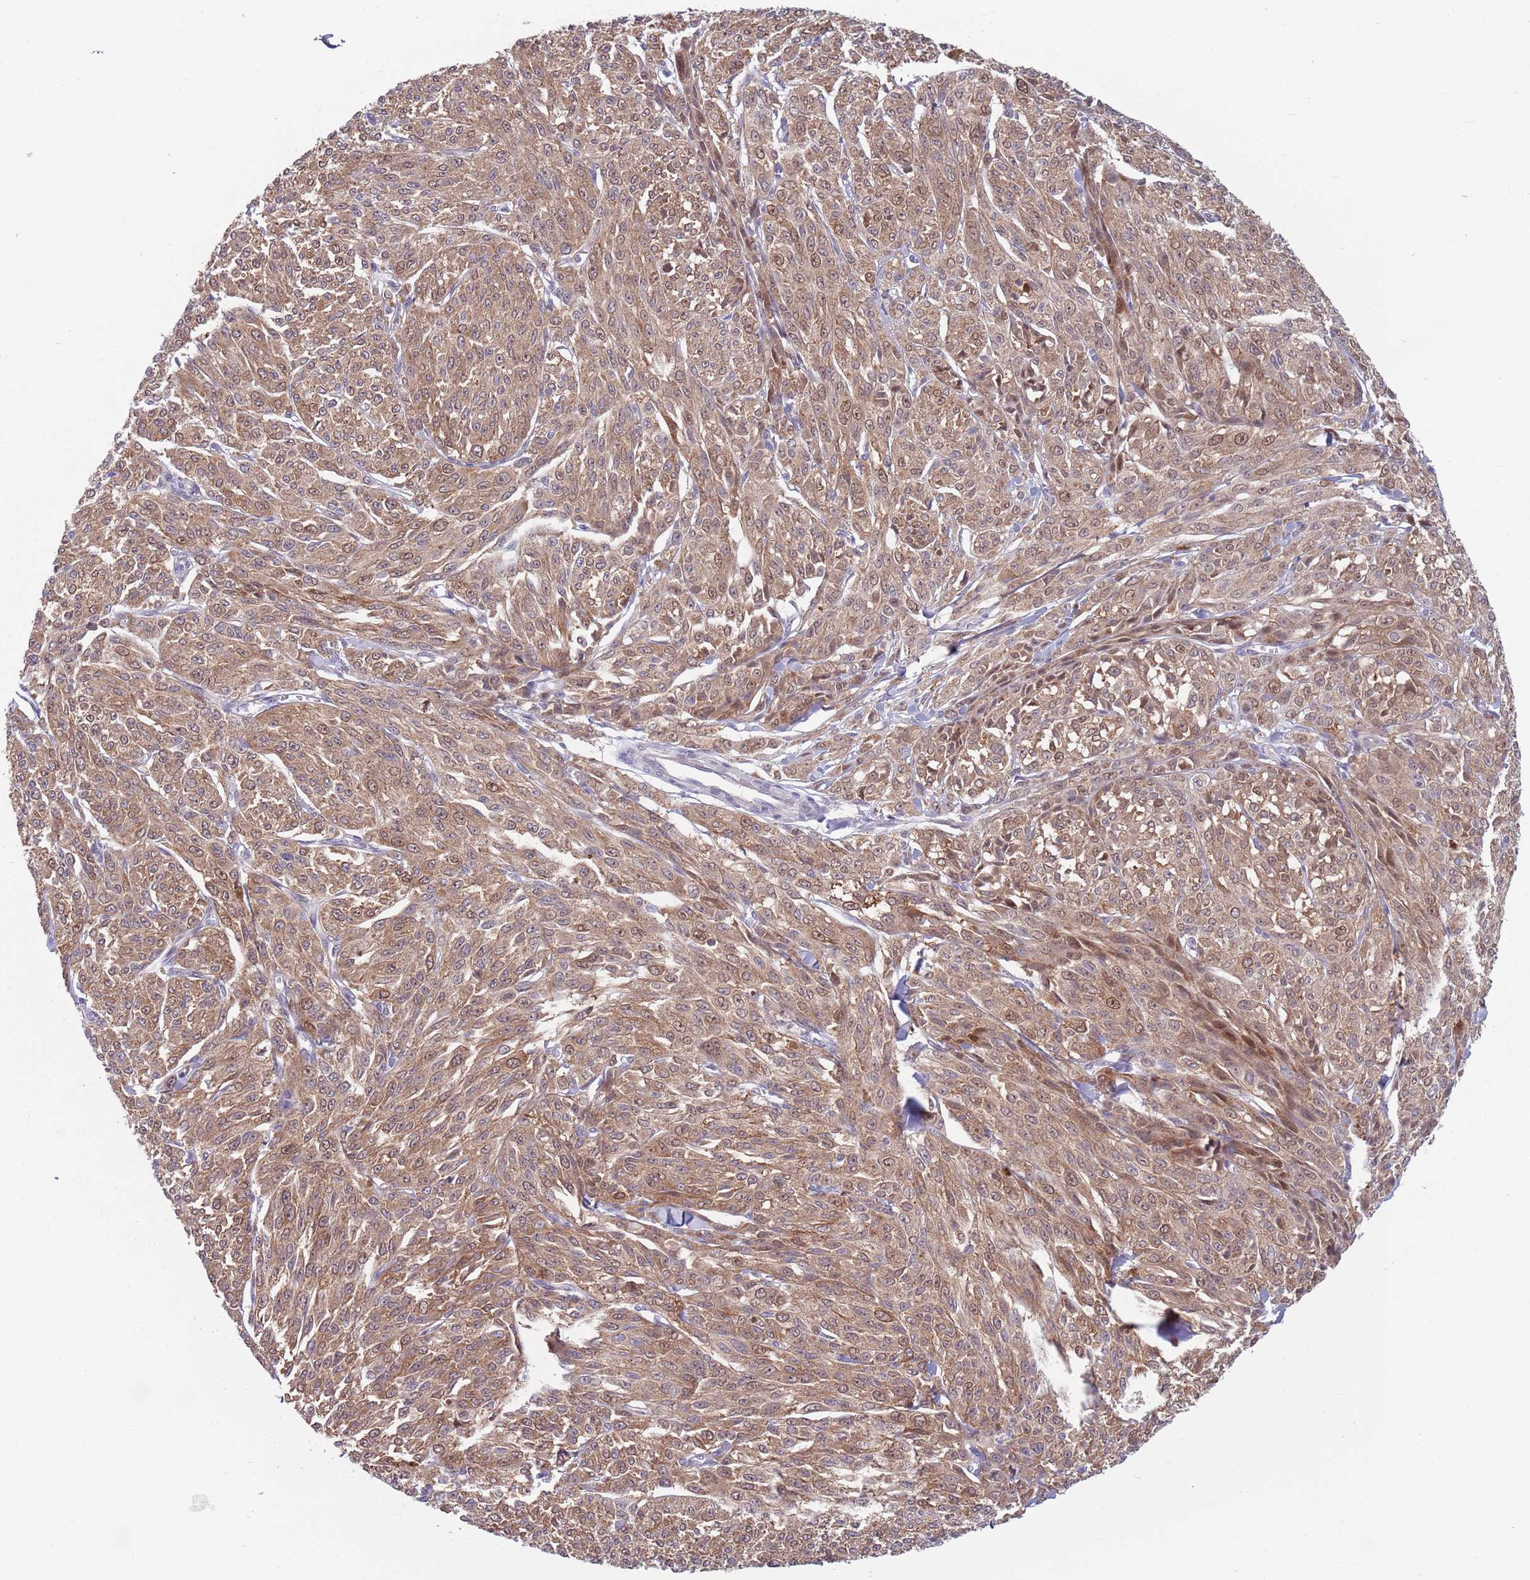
{"staining": {"intensity": "moderate", "quantity": ">75%", "location": "cytoplasmic/membranous,nuclear"}, "tissue": "melanoma", "cell_type": "Tumor cells", "image_type": "cancer", "snomed": [{"axis": "morphology", "description": "Malignant melanoma, NOS"}, {"axis": "topography", "description": "Skin"}], "caption": "Tumor cells demonstrate medium levels of moderate cytoplasmic/membranous and nuclear staining in about >75% of cells in human melanoma.", "gene": "CLNS1A", "patient": {"sex": "female", "age": 52}}